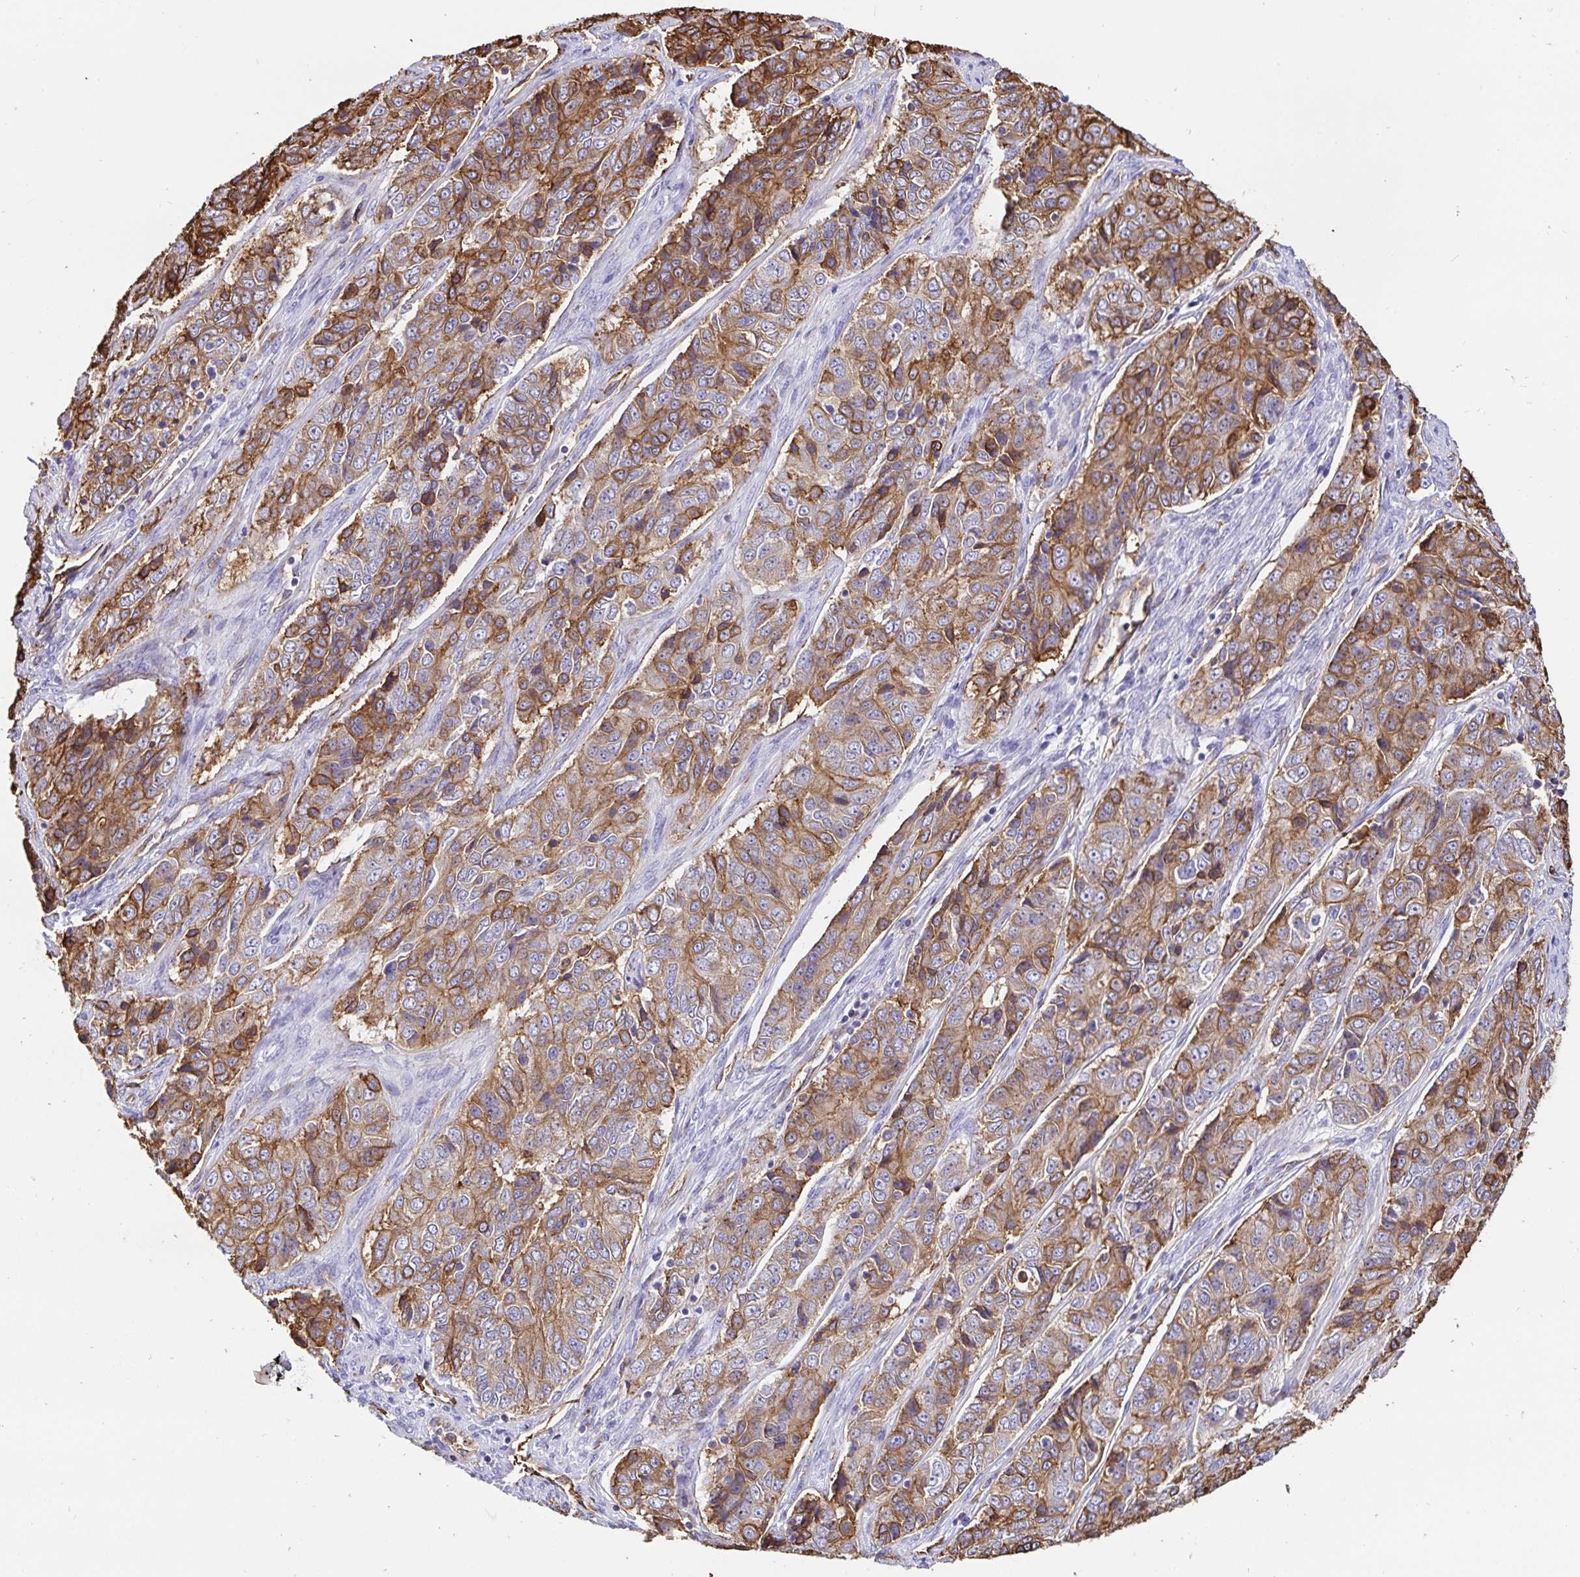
{"staining": {"intensity": "moderate", "quantity": ">75%", "location": "cytoplasmic/membranous"}, "tissue": "ovarian cancer", "cell_type": "Tumor cells", "image_type": "cancer", "snomed": [{"axis": "morphology", "description": "Carcinoma, endometroid"}, {"axis": "topography", "description": "Ovary"}], "caption": "IHC image of endometroid carcinoma (ovarian) stained for a protein (brown), which shows medium levels of moderate cytoplasmic/membranous positivity in about >75% of tumor cells.", "gene": "ANXA2", "patient": {"sex": "female", "age": 51}}